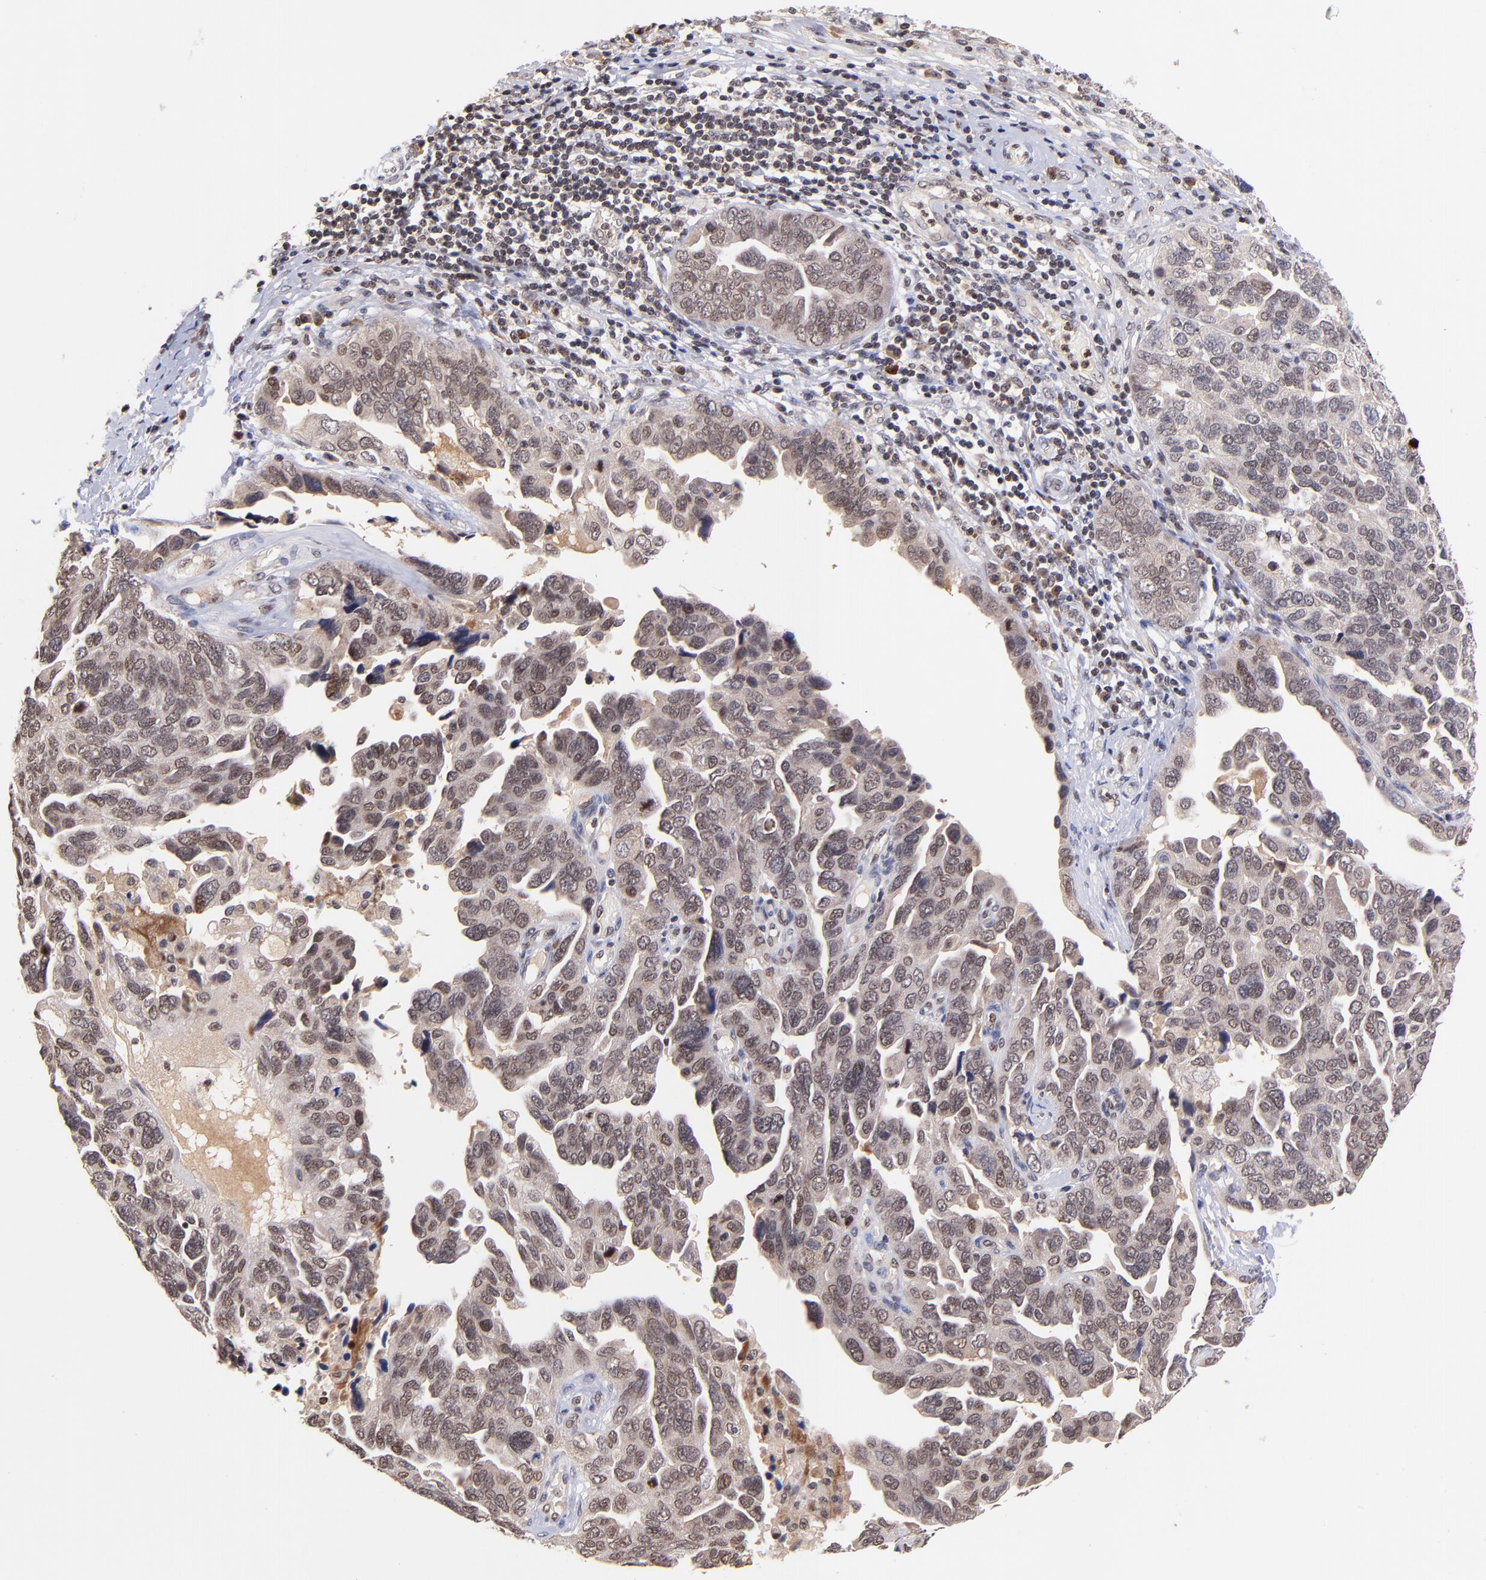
{"staining": {"intensity": "moderate", "quantity": "25%-75%", "location": "cytoplasmic/membranous,nuclear"}, "tissue": "ovarian cancer", "cell_type": "Tumor cells", "image_type": "cancer", "snomed": [{"axis": "morphology", "description": "Cystadenocarcinoma, serous, NOS"}, {"axis": "topography", "description": "Ovary"}], "caption": "A micrograph of ovarian serous cystadenocarcinoma stained for a protein exhibits moderate cytoplasmic/membranous and nuclear brown staining in tumor cells.", "gene": "WDR25", "patient": {"sex": "female", "age": 64}}